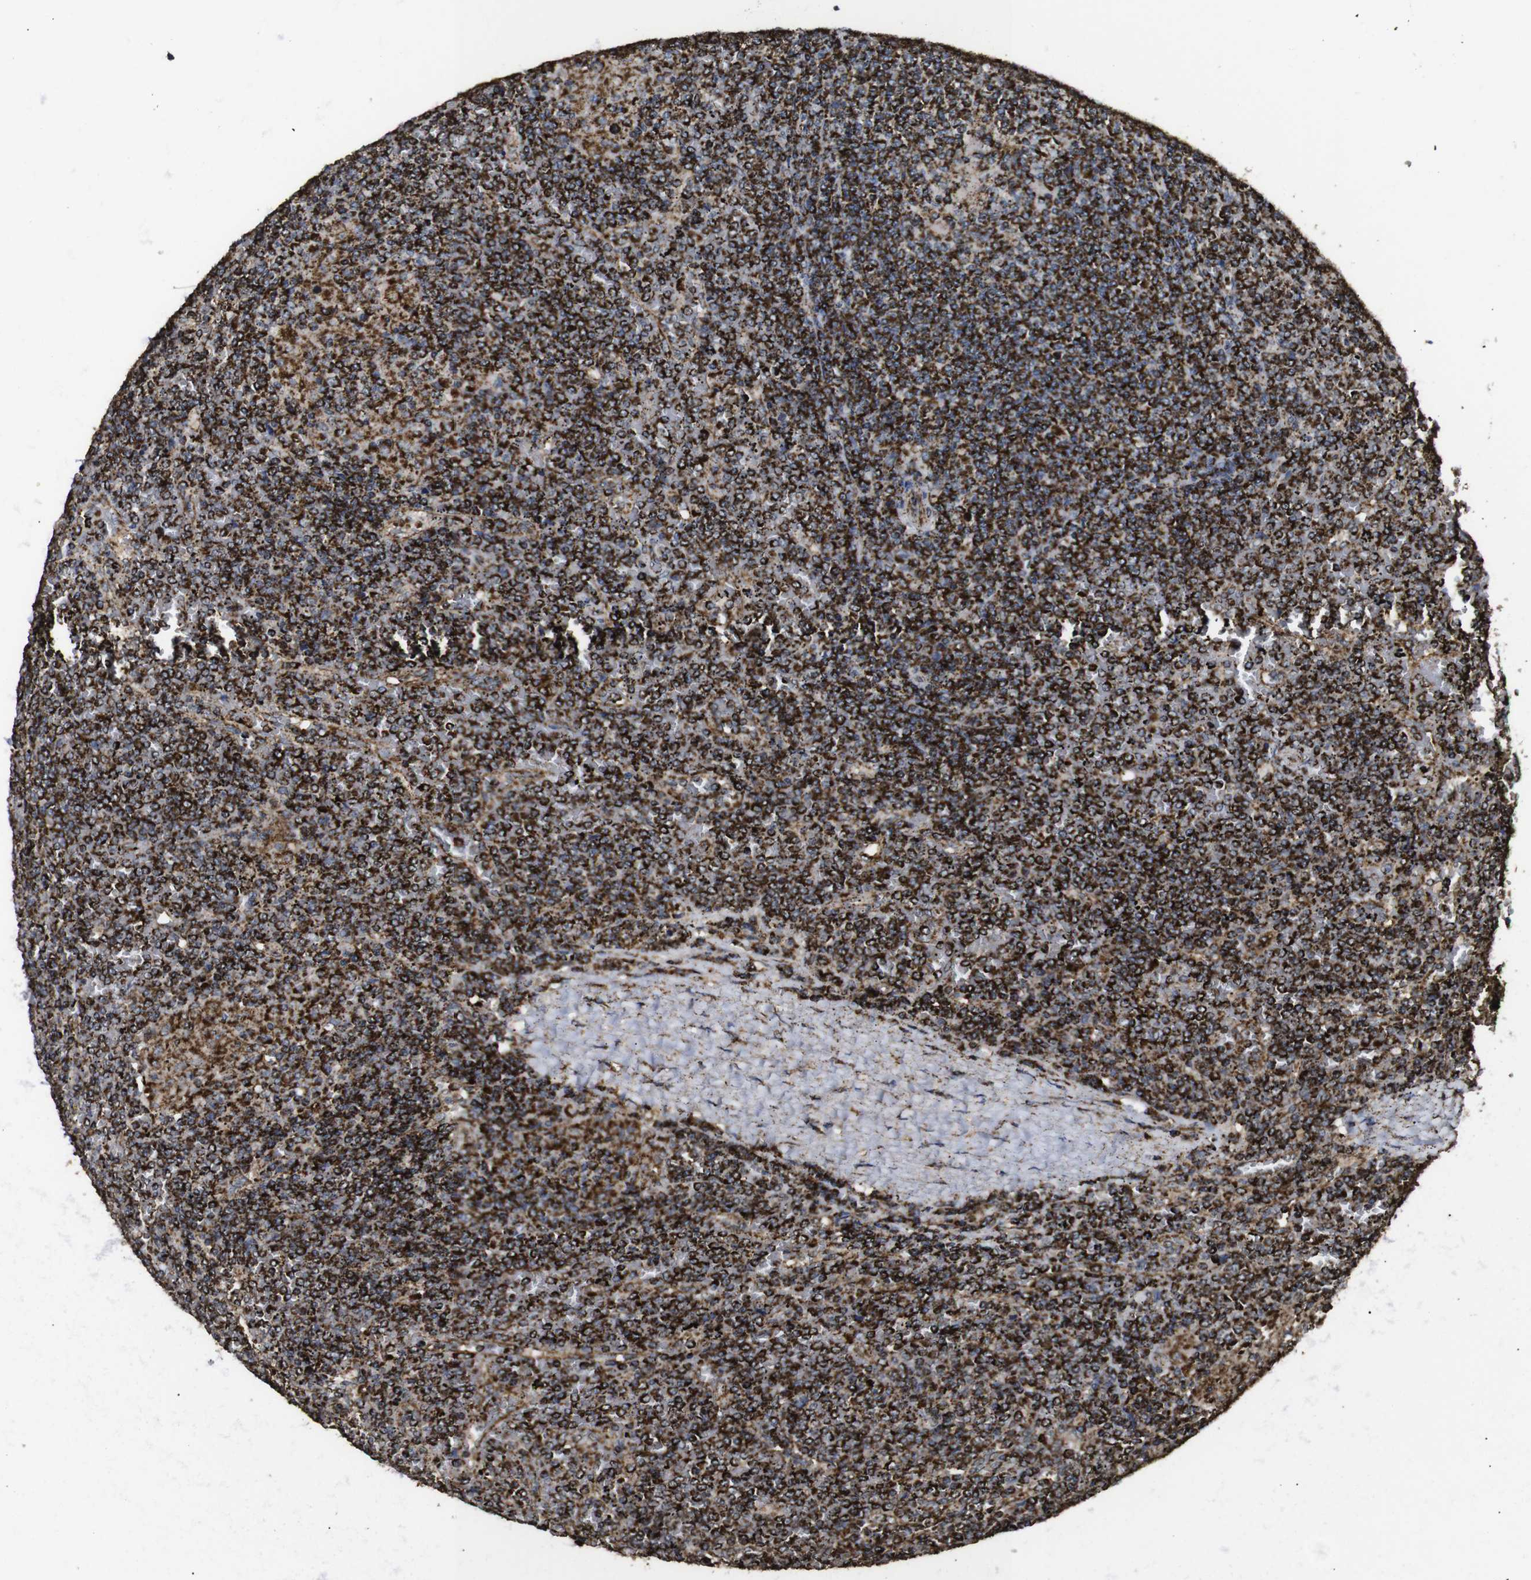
{"staining": {"intensity": "strong", "quantity": ">75%", "location": "cytoplasmic/membranous"}, "tissue": "lymphoma", "cell_type": "Tumor cells", "image_type": "cancer", "snomed": [{"axis": "morphology", "description": "Malignant lymphoma, non-Hodgkin's type, Low grade"}, {"axis": "topography", "description": "Spleen"}], "caption": "High-power microscopy captured an immunohistochemistry micrograph of low-grade malignant lymphoma, non-Hodgkin's type, revealing strong cytoplasmic/membranous expression in about >75% of tumor cells.", "gene": "ATP5F1A", "patient": {"sex": "female", "age": 19}}